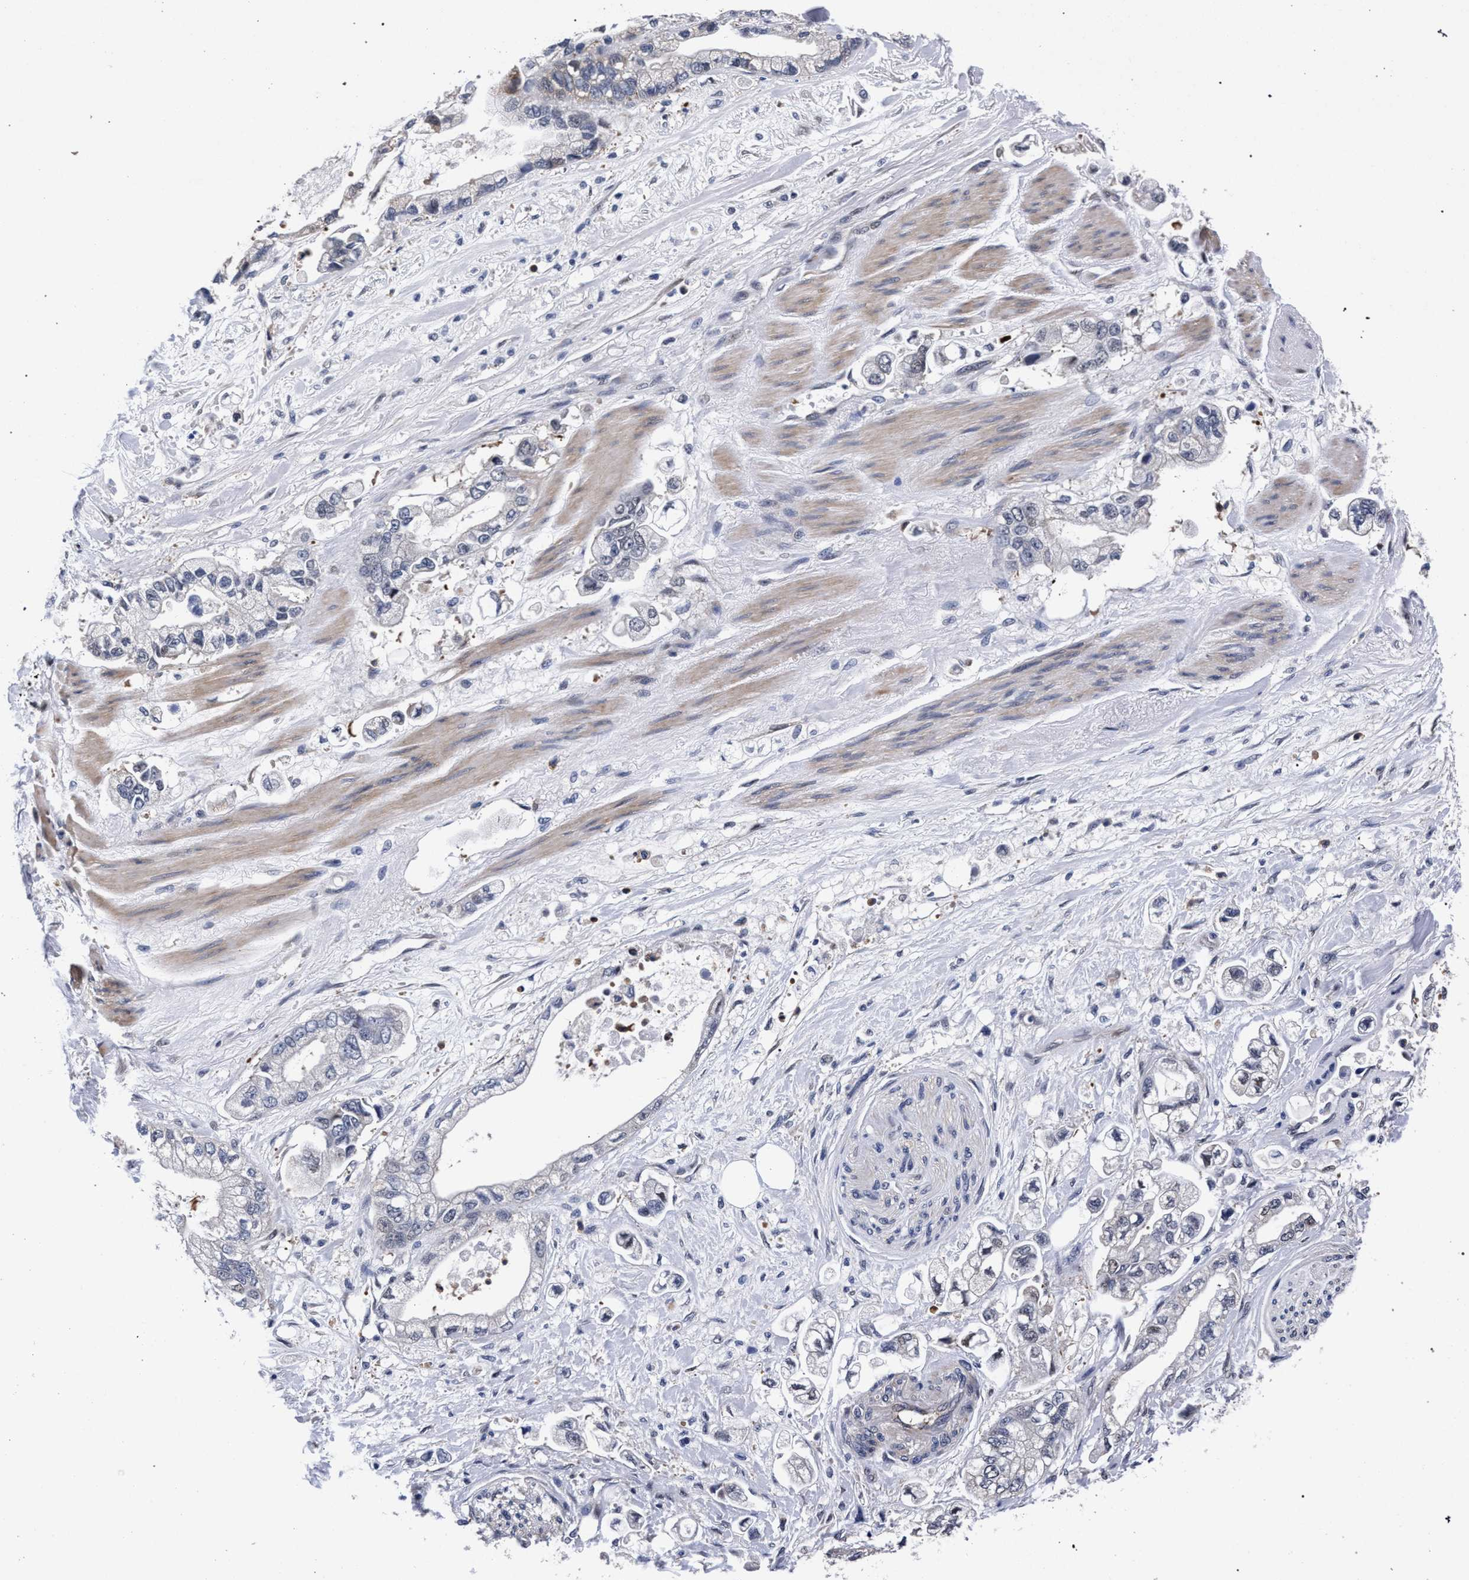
{"staining": {"intensity": "negative", "quantity": "none", "location": "none"}, "tissue": "stomach cancer", "cell_type": "Tumor cells", "image_type": "cancer", "snomed": [{"axis": "morphology", "description": "Normal tissue, NOS"}, {"axis": "morphology", "description": "Adenocarcinoma, NOS"}, {"axis": "topography", "description": "Stomach"}], "caption": "Tumor cells show no significant protein staining in stomach adenocarcinoma.", "gene": "ZNF462", "patient": {"sex": "male", "age": 62}}